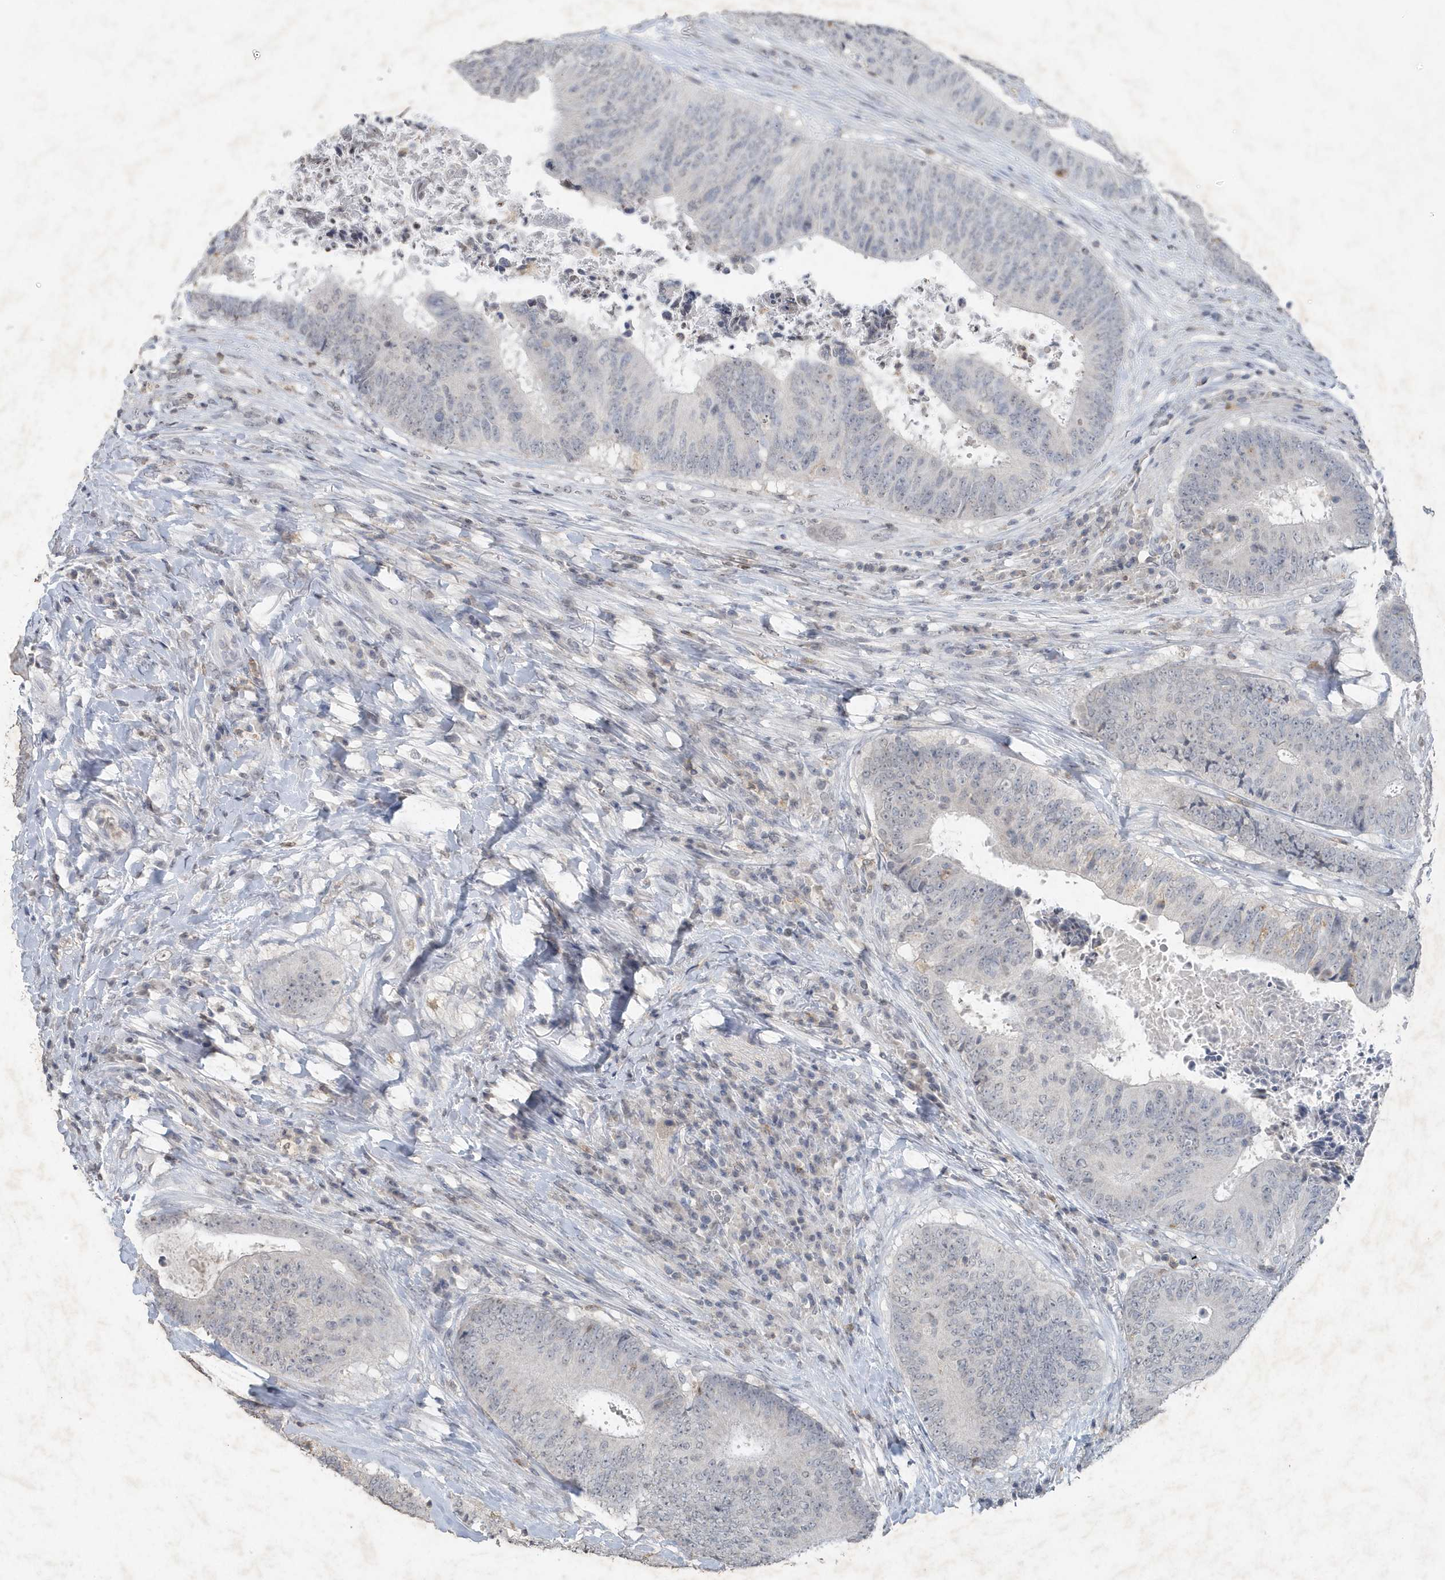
{"staining": {"intensity": "negative", "quantity": "none", "location": "none"}, "tissue": "colorectal cancer", "cell_type": "Tumor cells", "image_type": "cancer", "snomed": [{"axis": "morphology", "description": "Adenocarcinoma, NOS"}, {"axis": "topography", "description": "Rectum"}], "caption": "Colorectal cancer stained for a protein using immunohistochemistry (IHC) displays no staining tumor cells.", "gene": "PDCD1", "patient": {"sex": "male", "age": 72}}